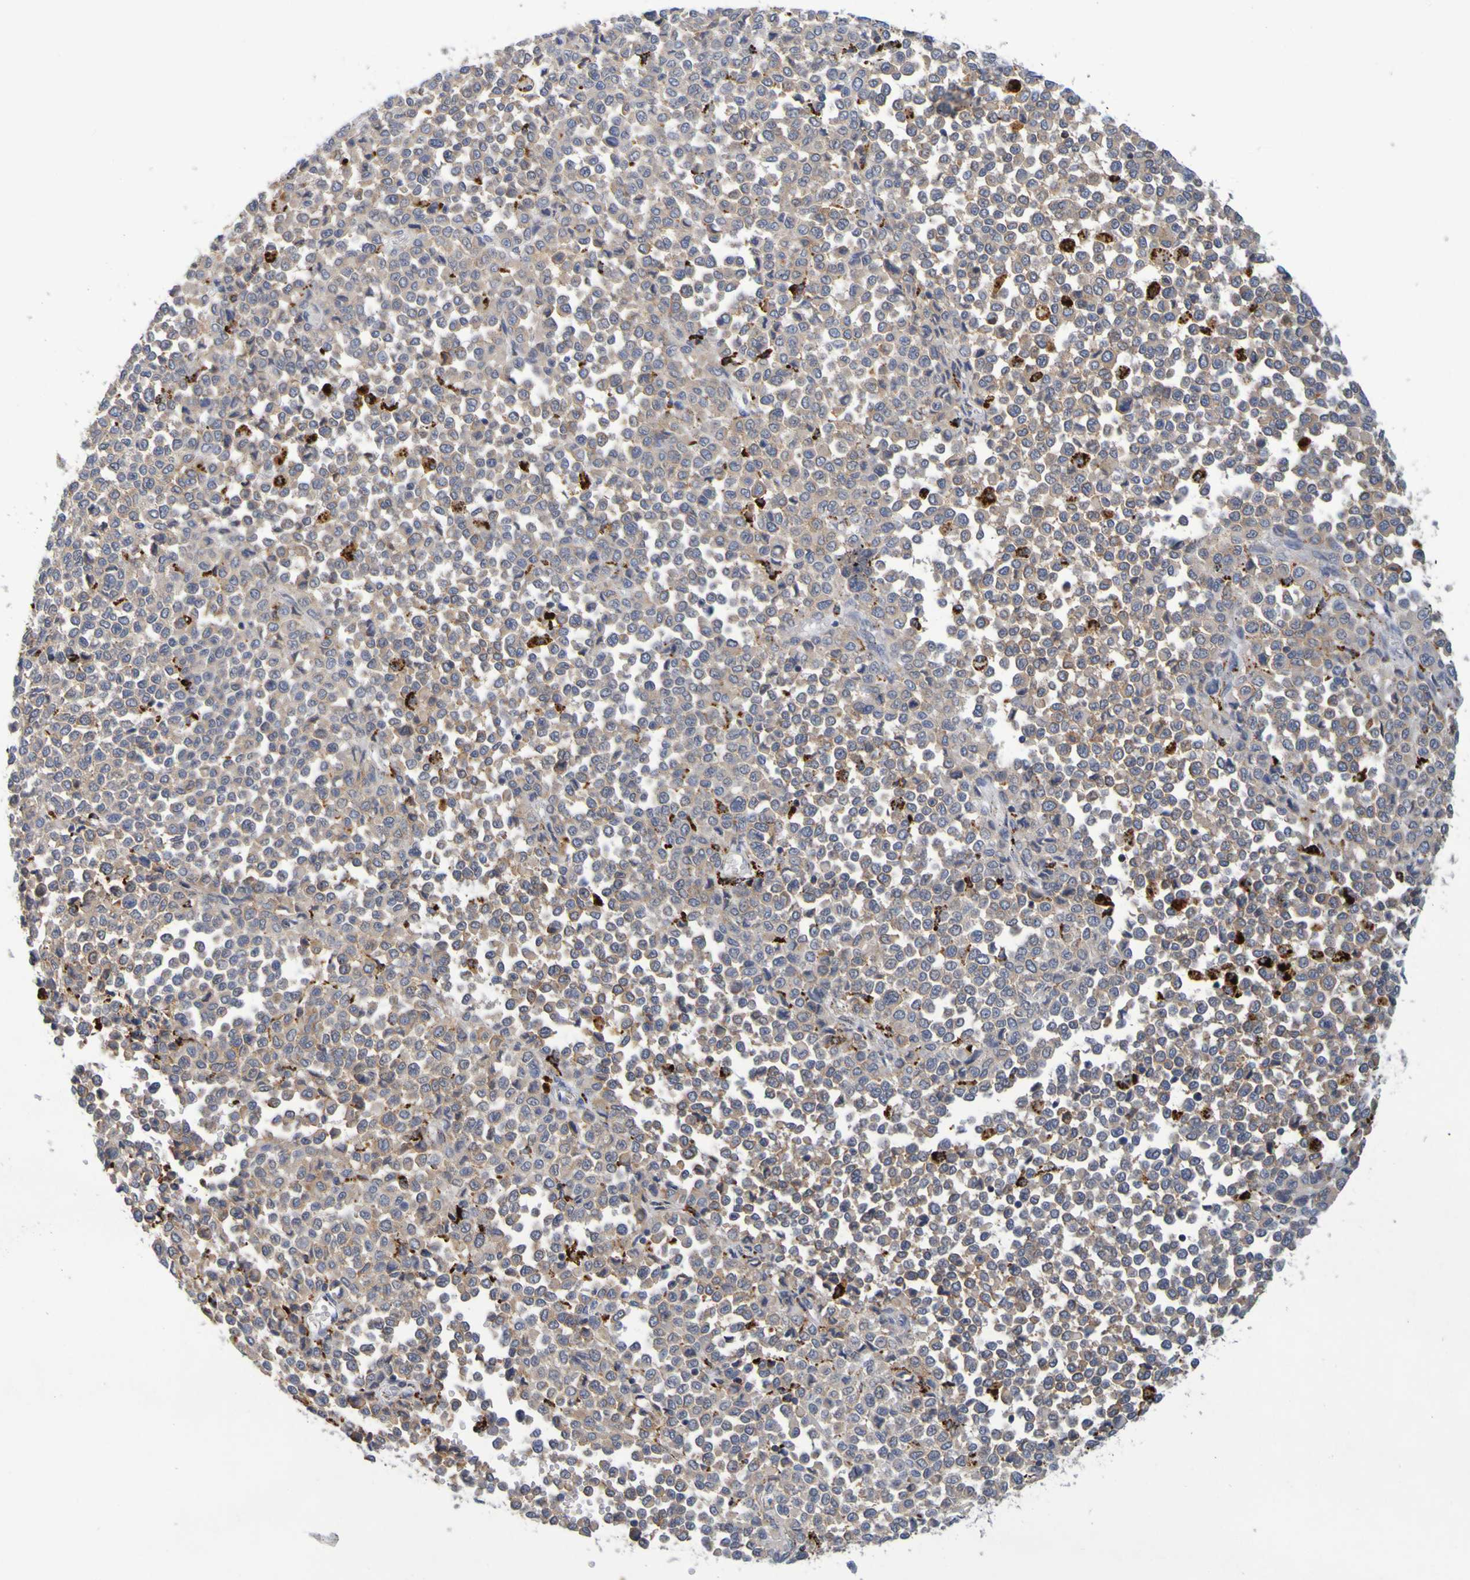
{"staining": {"intensity": "weak", "quantity": ">75%", "location": "cytoplasmic/membranous"}, "tissue": "melanoma", "cell_type": "Tumor cells", "image_type": "cancer", "snomed": [{"axis": "morphology", "description": "Malignant melanoma, Metastatic site"}, {"axis": "topography", "description": "Pancreas"}], "caption": "Melanoma tissue shows weak cytoplasmic/membranous expression in approximately >75% of tumor cells (DAB IHC, brown staining for protein, blue staining for nuclei).", "gene": "TPH1", "patient": {"sex": "female", "age": 30}}